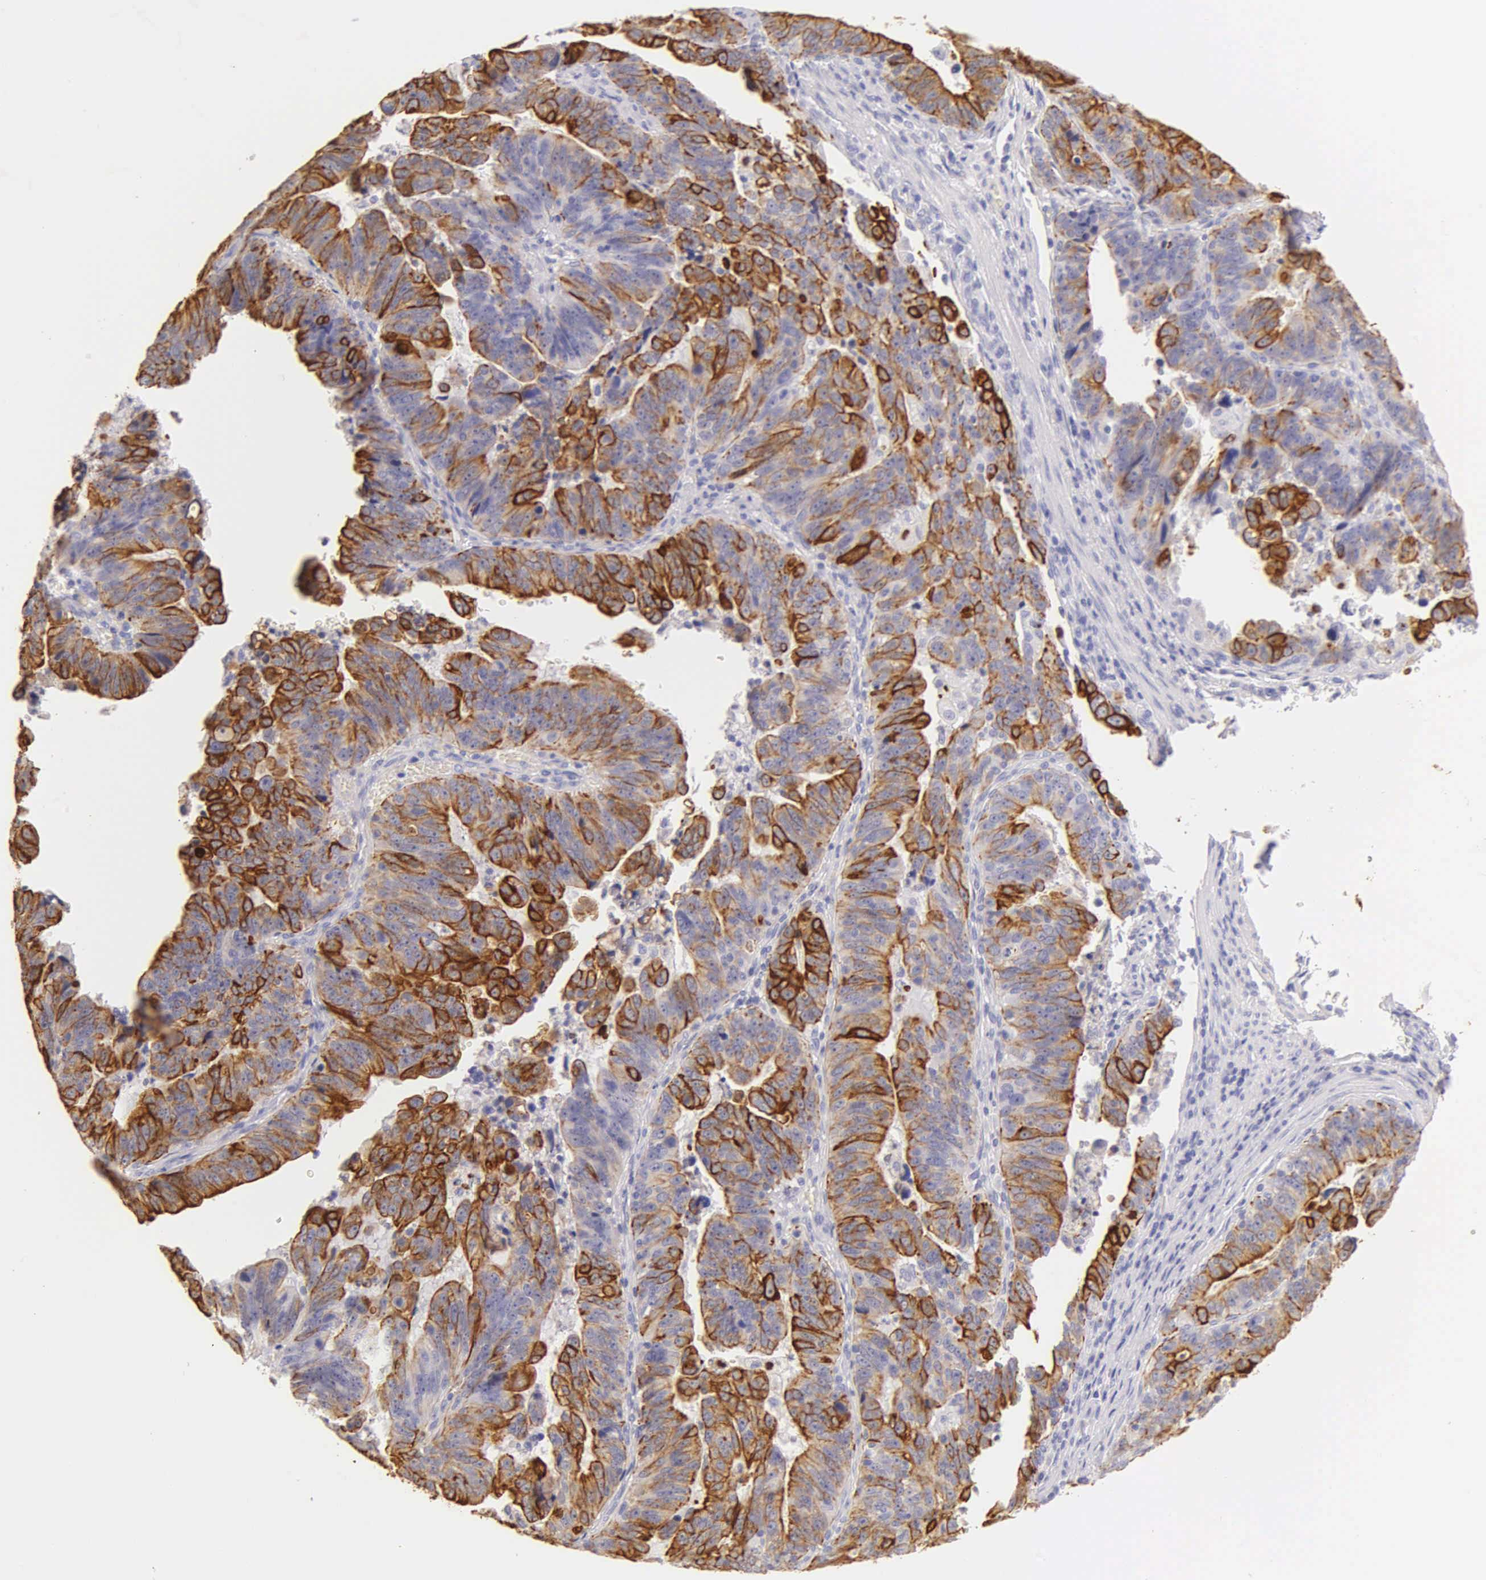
{"staining": {"intensity": "moderate", "quantity": "25%-75%", "location": "cytoplasmic/membranous"}, "tissue": "stomach cancer", "cell_type": "Tumor cells", "image_type": "cancer", "snomed": [{"axis": "morphology", "description": "Adenocarcinoma, NOS"}, {"axis": "topography", "description": "Stomach, upper"}], "caption": "A high-resolution photomicrograph shows IHC staining of adenocarcinoma (stomach), which reveals moderate cytoplasmic/membranous positivity in approximately 25%-75% of tumor cells.", "gene": "KRT17", "patient": {"sex": "female", "age": 50}}